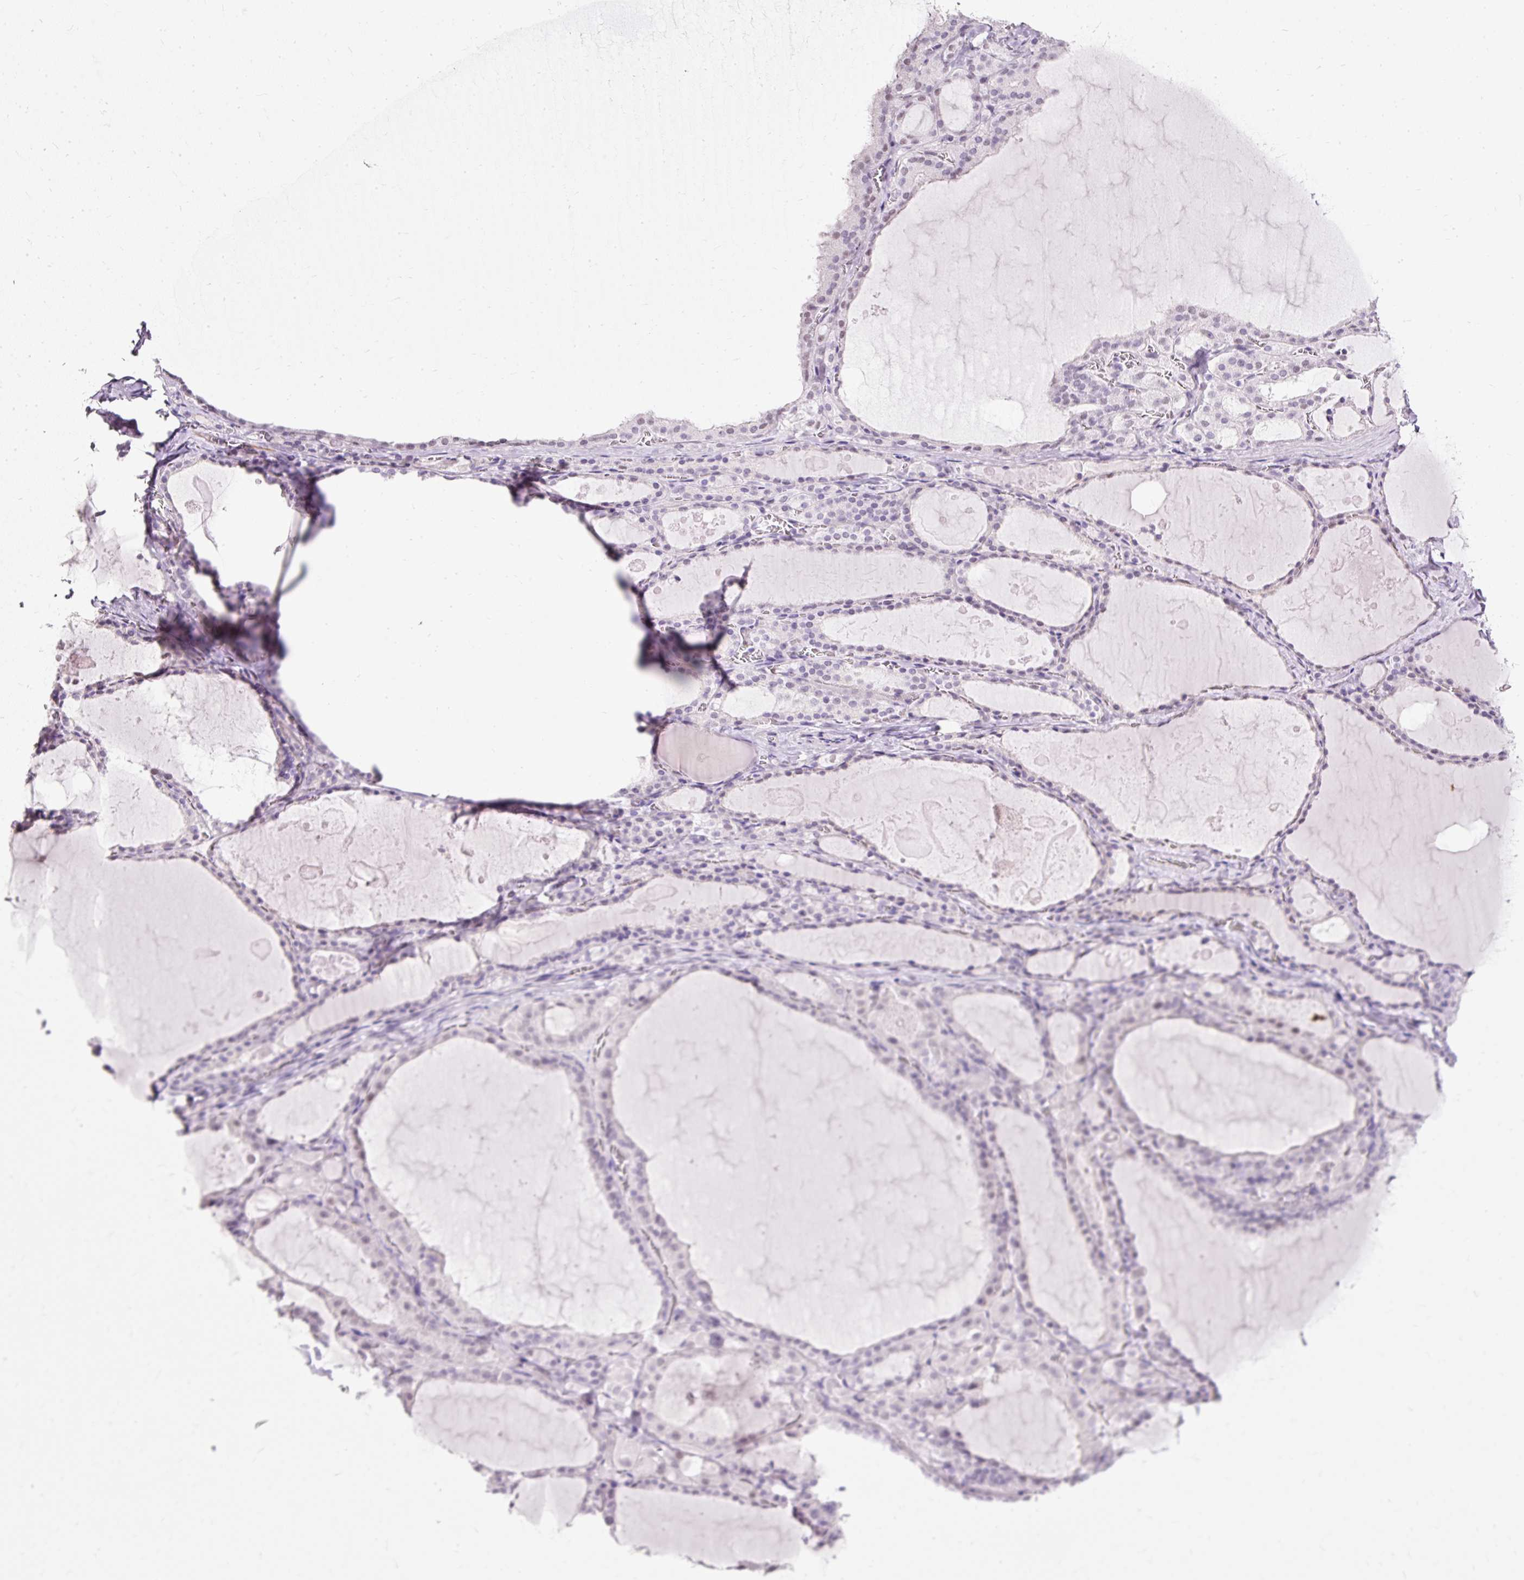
{"staining": {"intensity": "weak", "quantity": "25%-75%", "location": "nuclear"}, "tissue": "thyroid gland", "cell_type": "Glandular cells", "image_type": "normal", "snomed": [{"axis": "morphology", "description": "Normal tissue, NOS"}, {"axis": "topography", "description": "Thyroid gland"}], "caption": "Thyroid gland stained with IHC demonstrates weak nuclear positivity in about 25%-75% of glandular cells.", "gene": "PDE6B", "patient": {"sex": "male", "age": 56}}